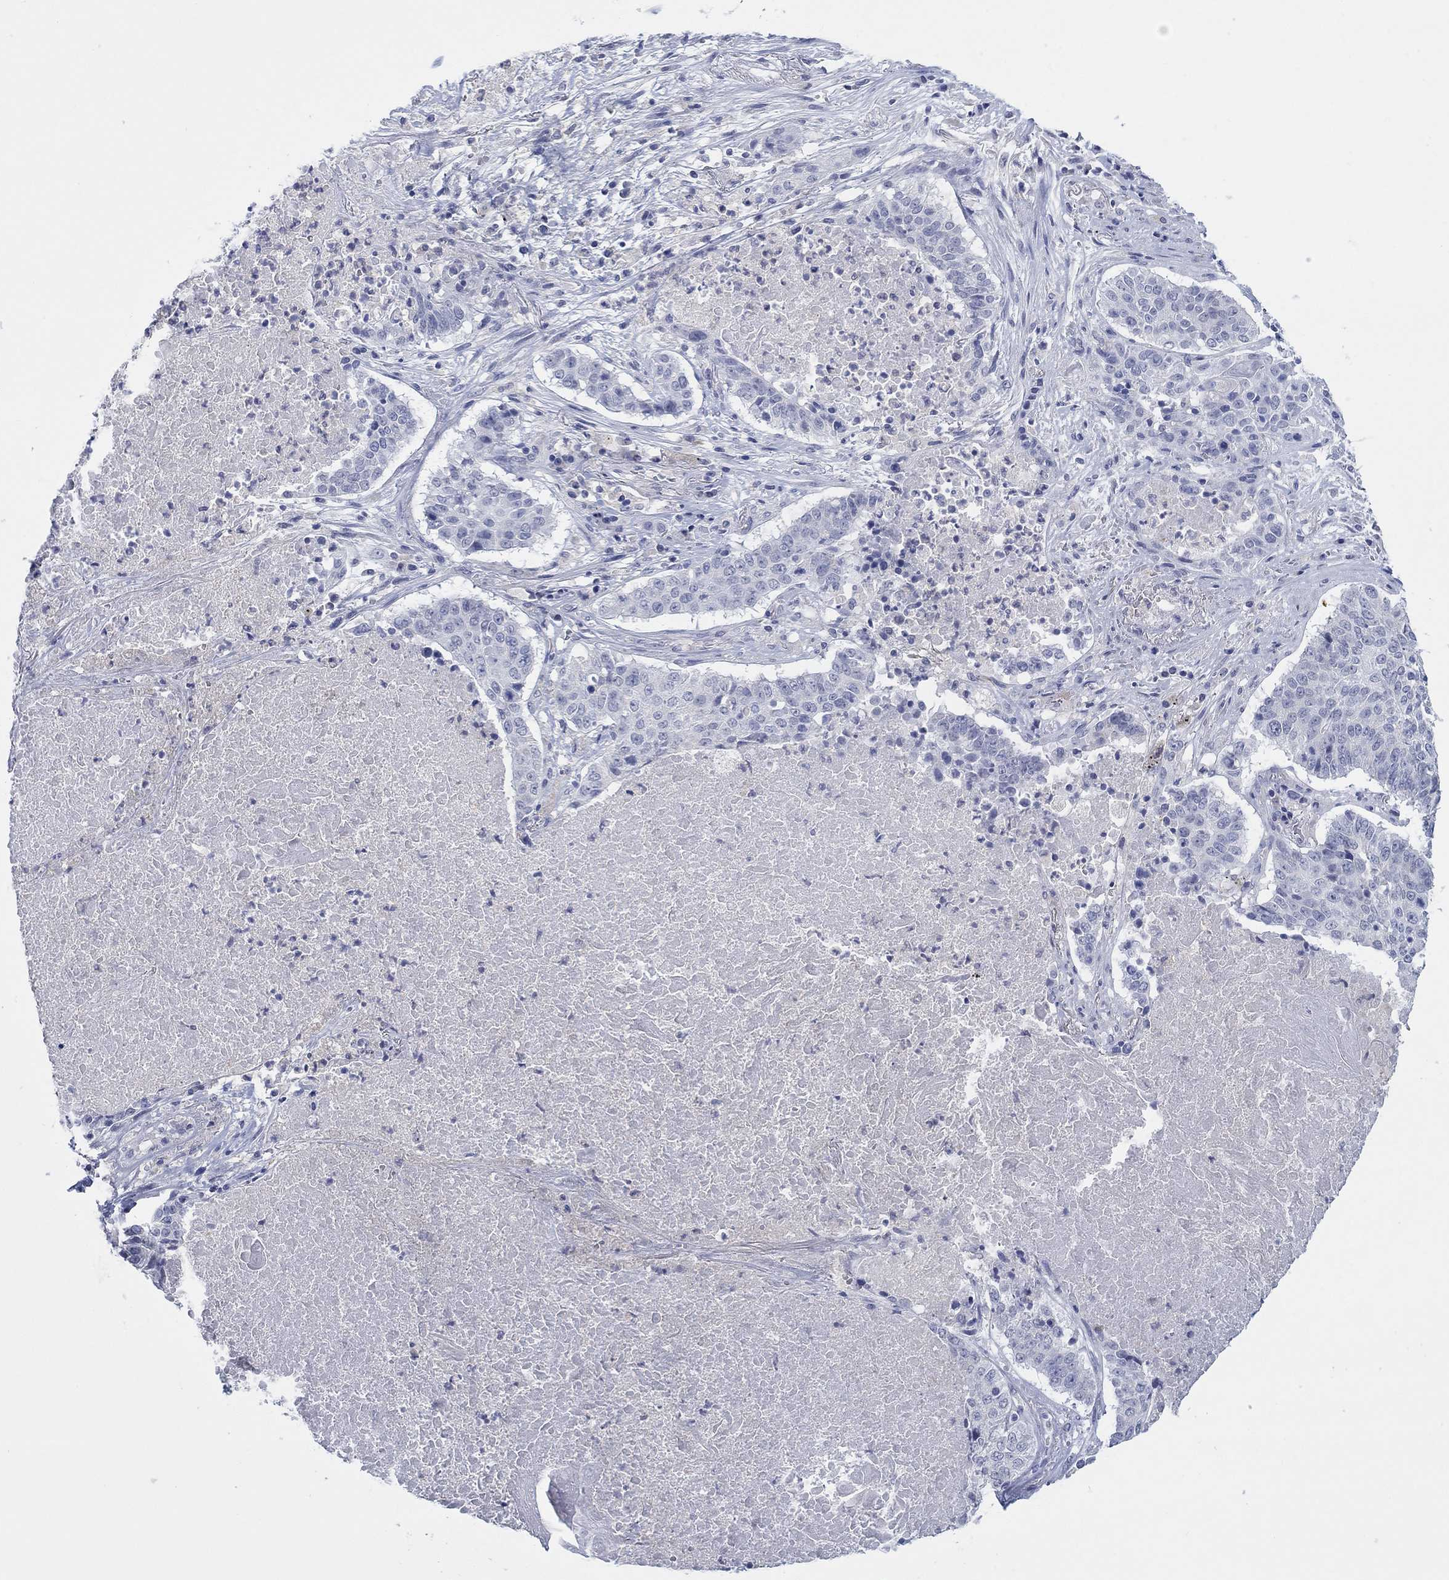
{"staining": {"intensity": "negative", "quantity": "none", "location": "none"}, "tissue": "lung cancer", "cell_type": "Tumor cells", "image_type": "cancer", "snomed": [{"axis": "morphology", "description": "Squamous cell carcinoma, NOS"}, {"axis": "topography", "description": "Lung"}], "caption": "Immunohistochemistry (IHC) histopathology image of neoplastic tissue: lung squamous cell carcinoma stained with DAB shows no significant protein expression in tumor cells.", "gene": "FER1L6", "patient": {"sex": "male", "age": 64}}